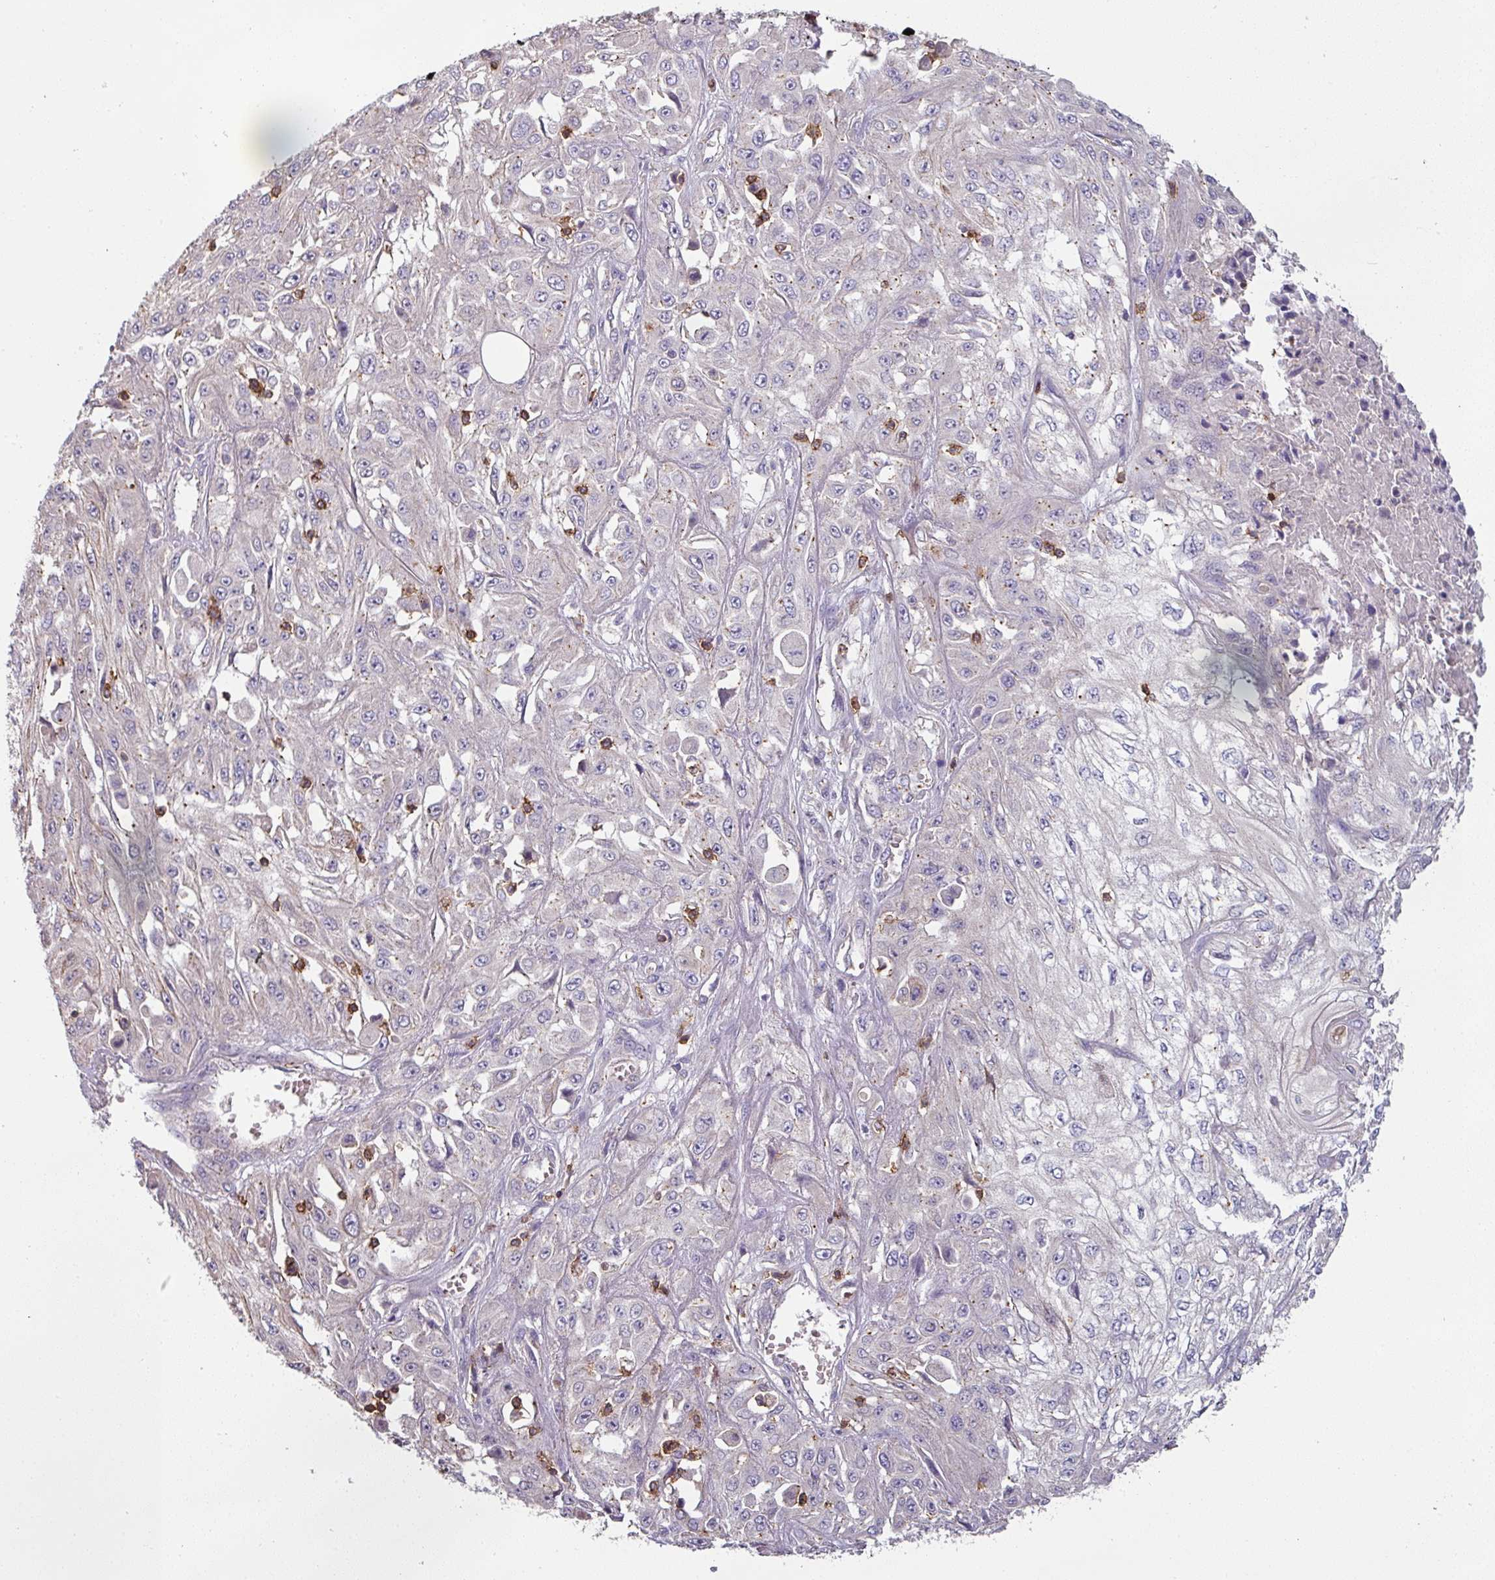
{"staining": {"intensity": "negative", "quantity": "none", "location": "none"}, "tissue": "skin cancer", "cell_type": "Tumor cells", "image_type": "cancer", "snomed": [{"axis": "morphology", "description": "Squamous cell carcinoma, NOS"}, {"axis": "morphology", "description": "Squamous cell carcinoma, metastatic, NOS"}, {"axis": "topography", "description": "Skin"}, {"axis": "topography", "description": "Lymph node"}], "caption": "An immunohistochemistry (IHC) image of skin cancer is shown. There is no staining in tumor cells of skin cancer.", "gene": "CD3G", "patient": {"sex": "male", "age": 75}}